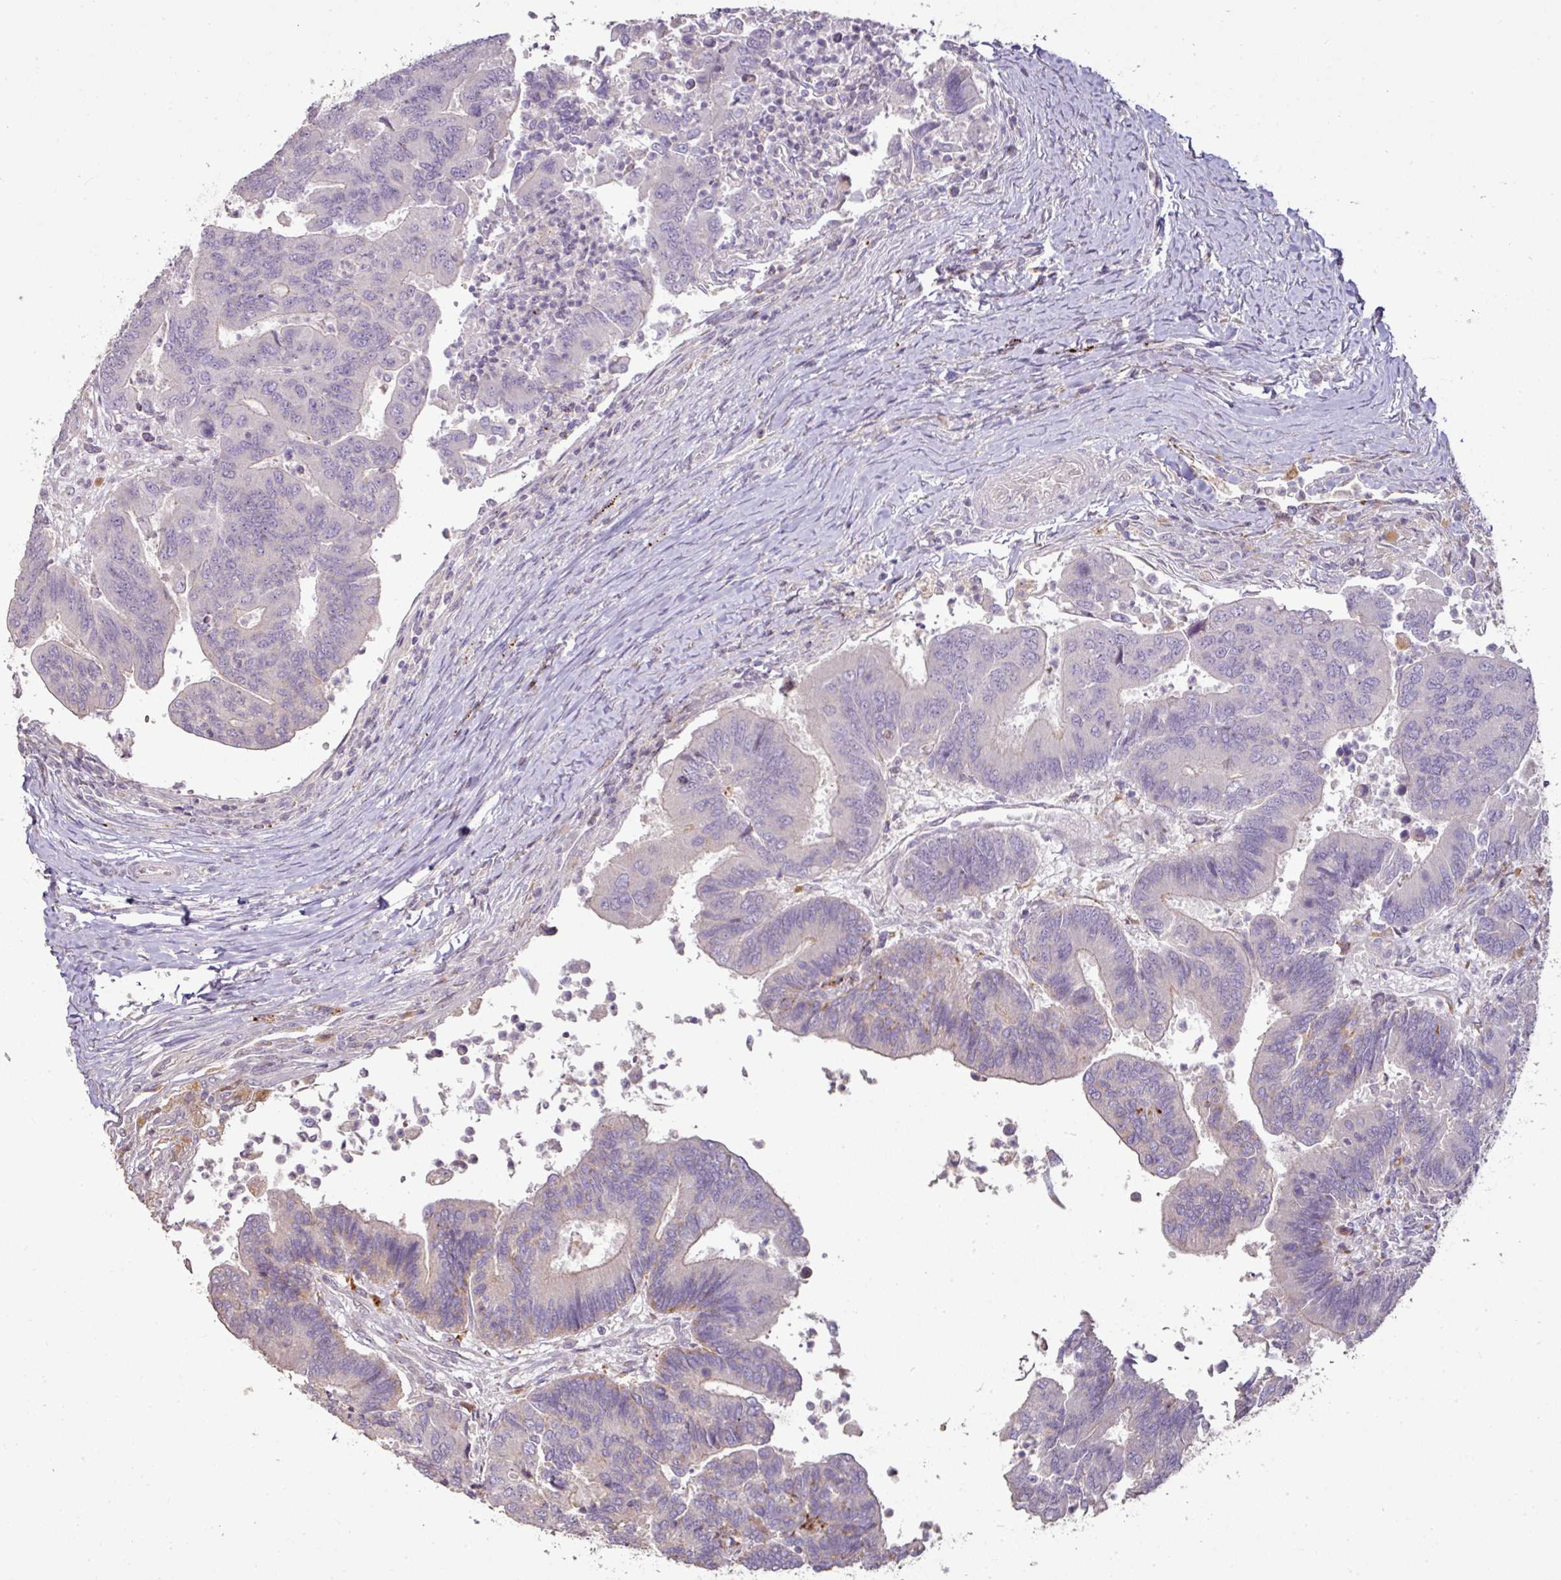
{"staining": {"intensity": "weak", "quantity": "<25%", "location": "cytoplasmic/membranous"}, "tissue": "colorectal cancer", "cell_type": "Tumor cells", "image_type": "cancer", "snomed": [{"axis": "morphology", "description": "Adenocarcinoma, NOS"}, {"axis": "topography", "description": "Colon"}], "caption": "Photomicrograph shows no significant protein expression in tumor cells of adenocarcinoma (colorectal). The staining is performed using DAB (3,3'-diaminobenzidine) brown chromogen with nuclei counter-stained in using hematoxylin.", "gene": "CXCR5", "patient": {"sex": "female", "age": 67}}